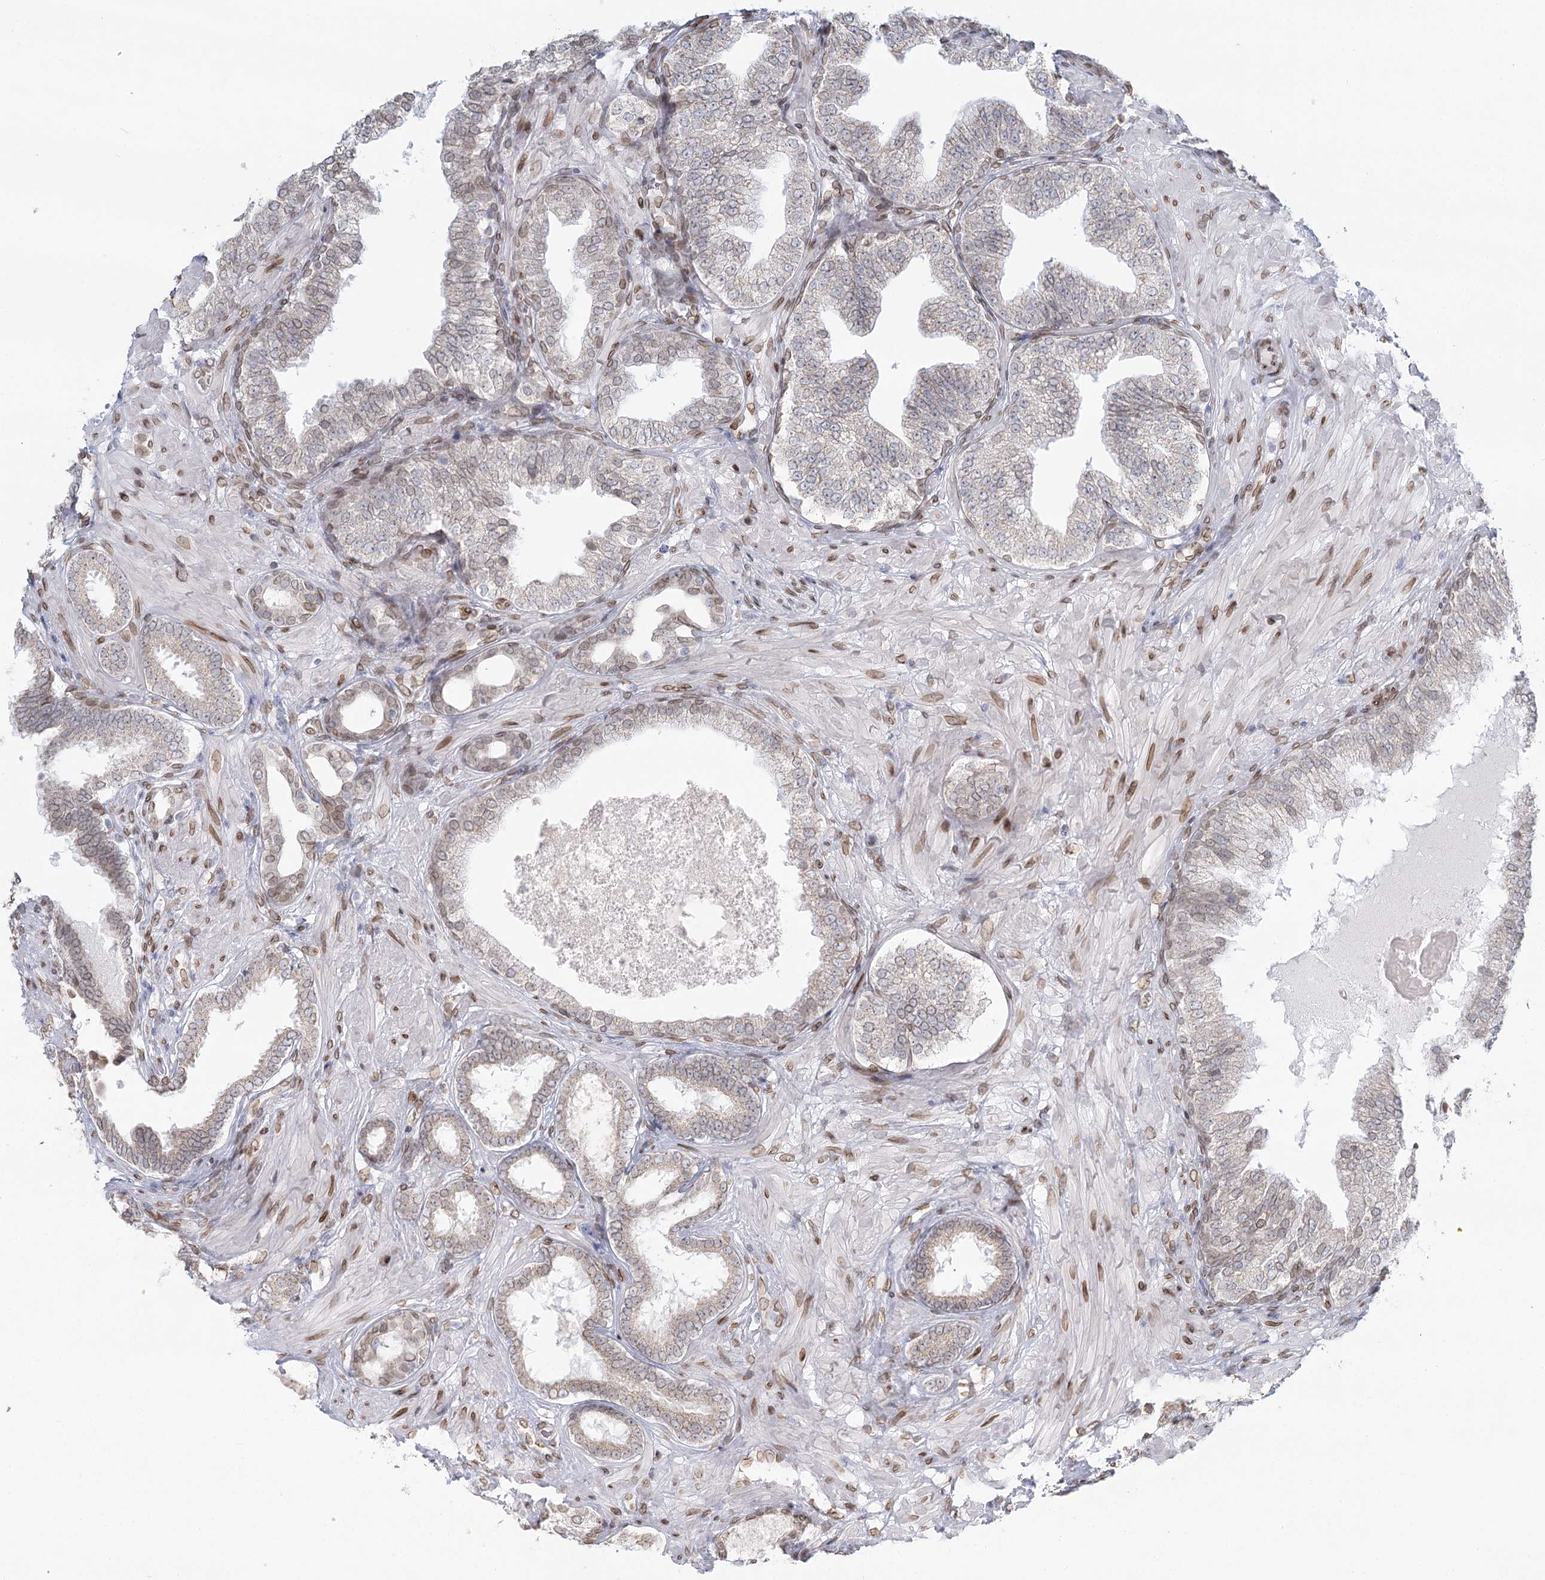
{"staining": {"intensity": "weak", "quantity": "<25%", "location": "cytoplasmic/membranous"}, "tissue": "prostate cancer", "cell_type": "Tumor cells", "image_type": "cancer", "snomed": [{"axis": "morphology", "description": "Adenocarcinoma, High grade"}, {"axis": "topography", "description": "Prostate"}], "caption": "Prostate high-grade adenocarcinoma stained for a protein using IHC exhibits no staining tumor cells.", "gene": "VWA5A", "patient": {"sex": "male", "age": 59}}